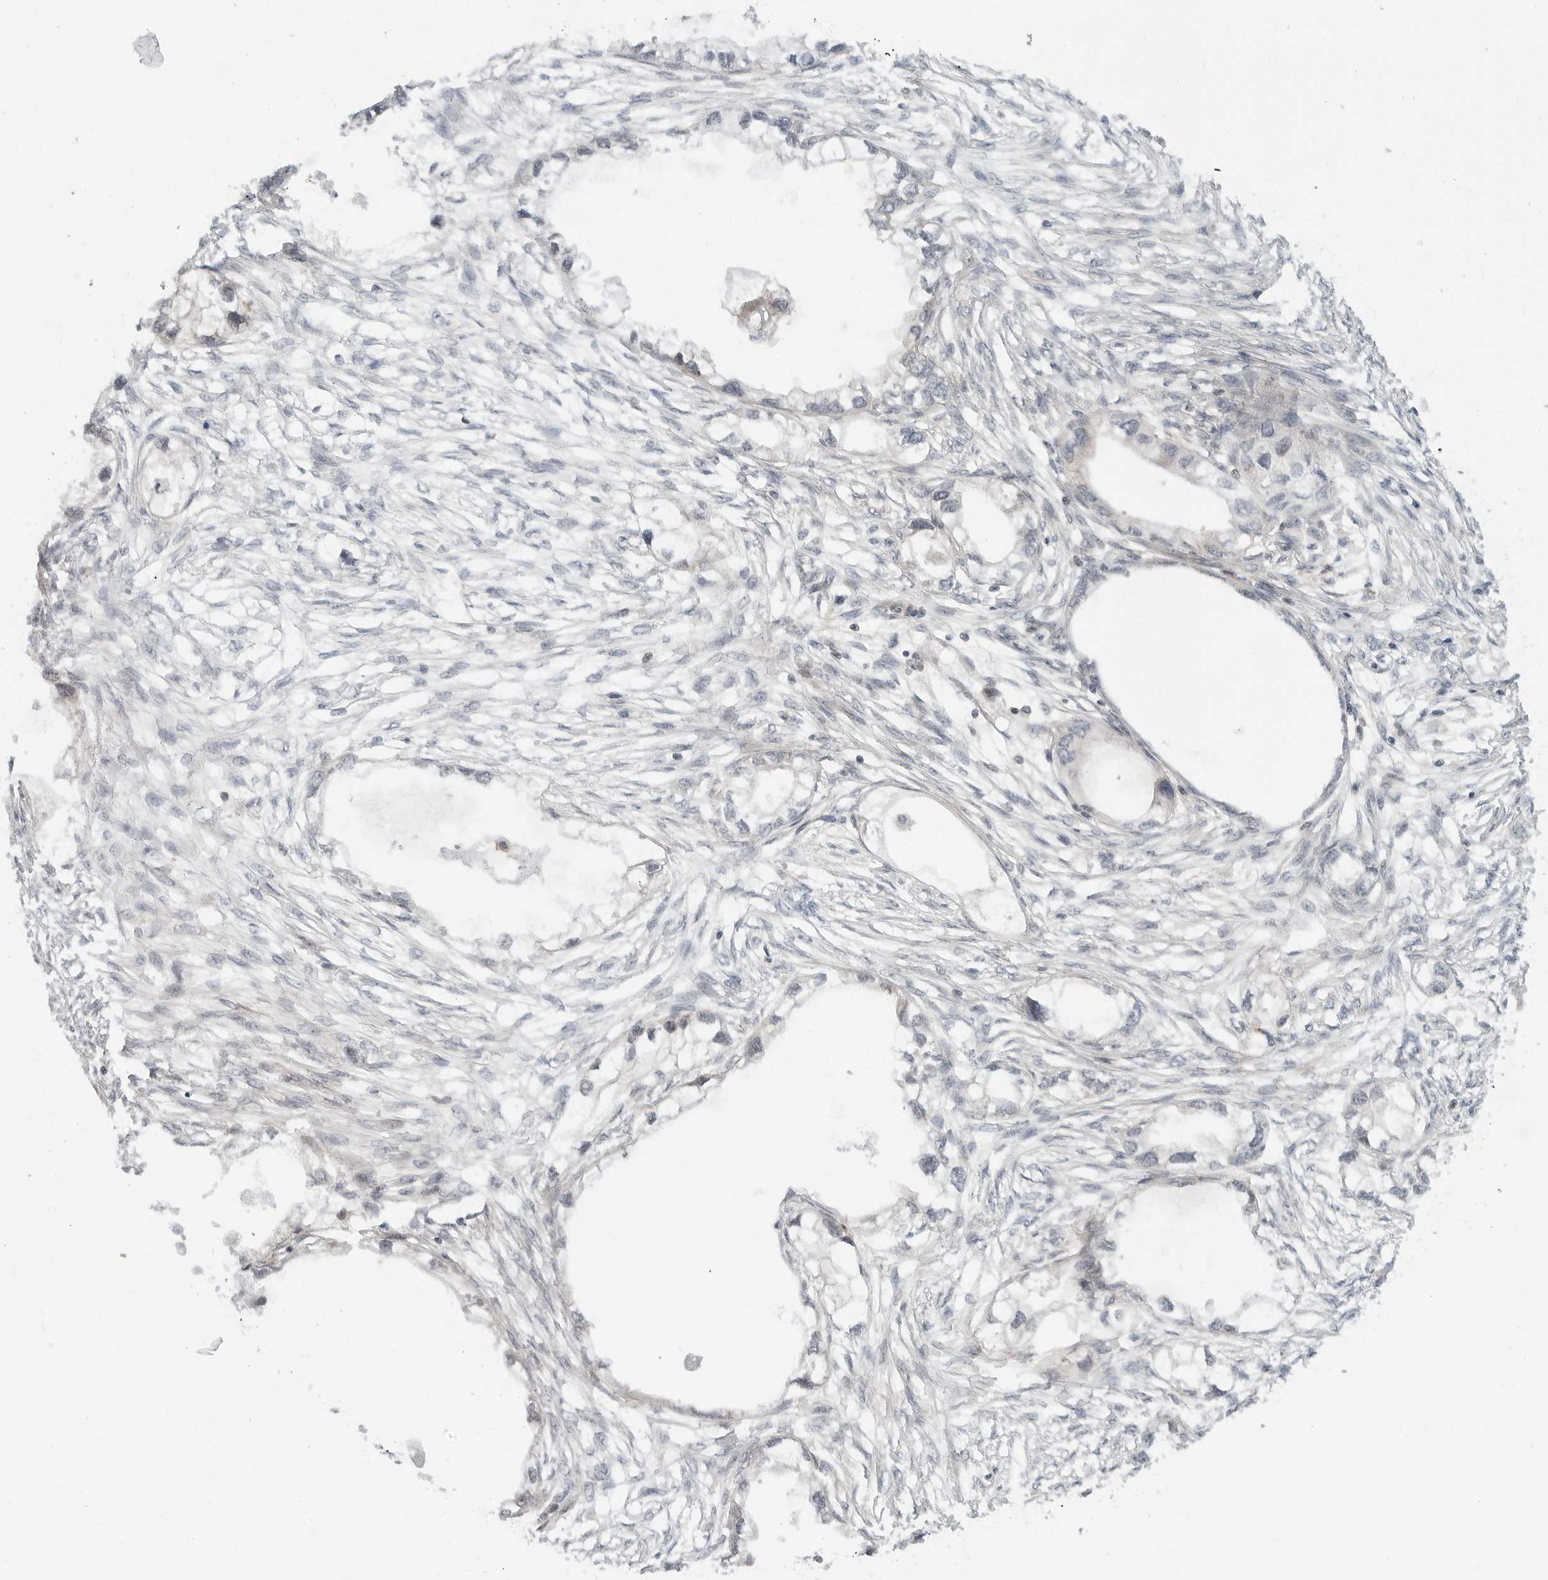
{"staining": {"intensity": "negative", "quantity": "none", "location": "none"}, "tissue": "endometrial cancer", "cell_type": "Tumor cells", "image_type": "cancer", "snomed": [{"axis": "morphology", "description": "Adenocarcinoma, NOS"}, {"axis": "morphology", "description": "Adenocarcinoma, metastatic, NOS"}, {"axis": "topography", "description": "Adipose tissue"}, {"axis": "topography", "description": "Endometrium"}], "caption": "This is an immunohistochemistry photomicrograph of endometrial adenocarcinoma. There is no staining in tumor cells.", "gene": "STXBP3", "patient": {"sex": "female", "age": 67}}